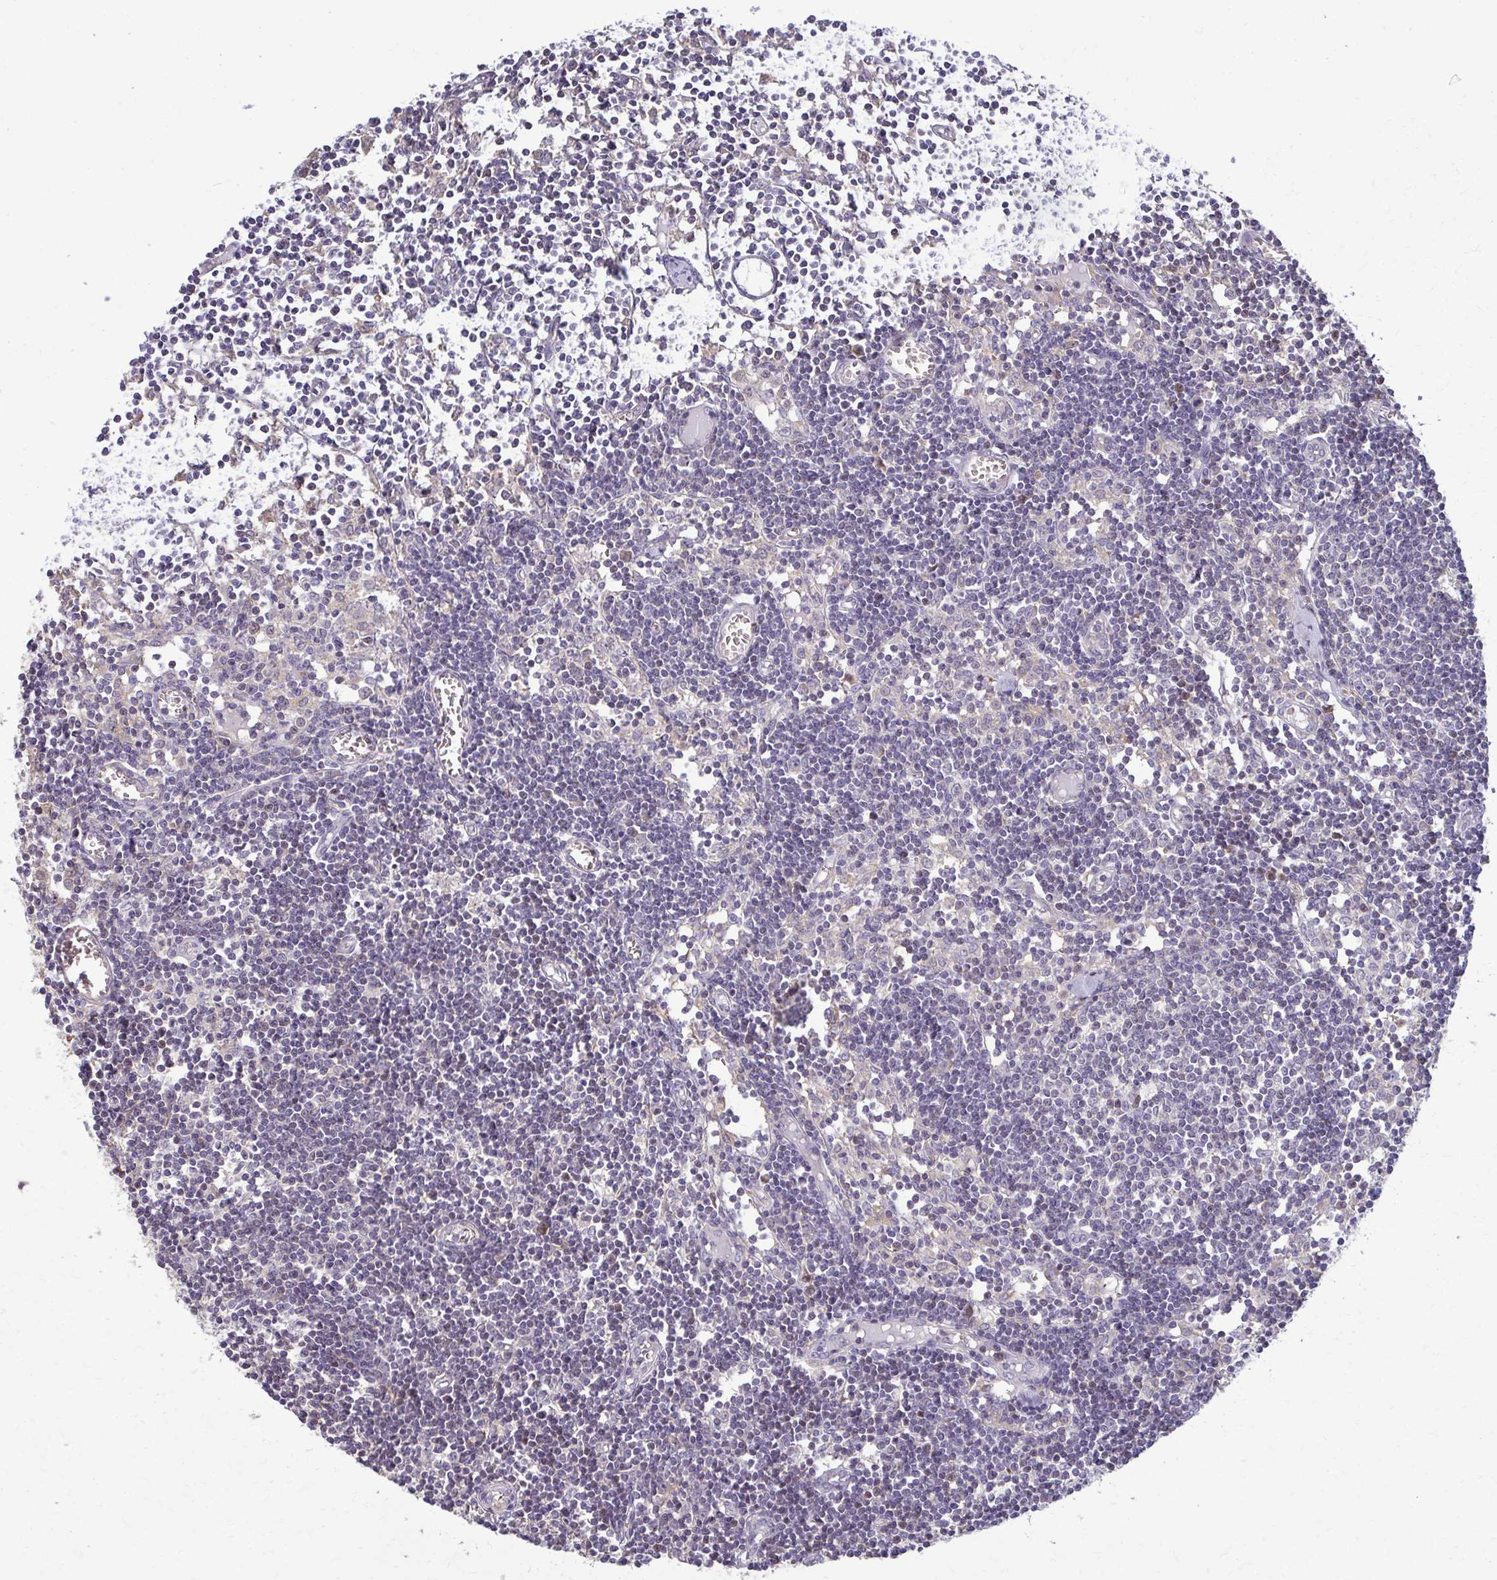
{"staining": {"intensity": "negative", "quantity": "none", "location": "none"}, "tissue": "lymph node", "cell_type": "Germinal center cells", "image_type": "normal", "snomed": [{"axis": "morphology", "description": "Normal tissue, NOS"}, {"axis": "topography", "description": "Lymph node"}], "caption": "Immunohistochemistry (IHC) of benign human lymph node exhibits no expression in germinal center cells.", "gene": "ZNF34", "patient": {"sex": "female", "age": 11}}